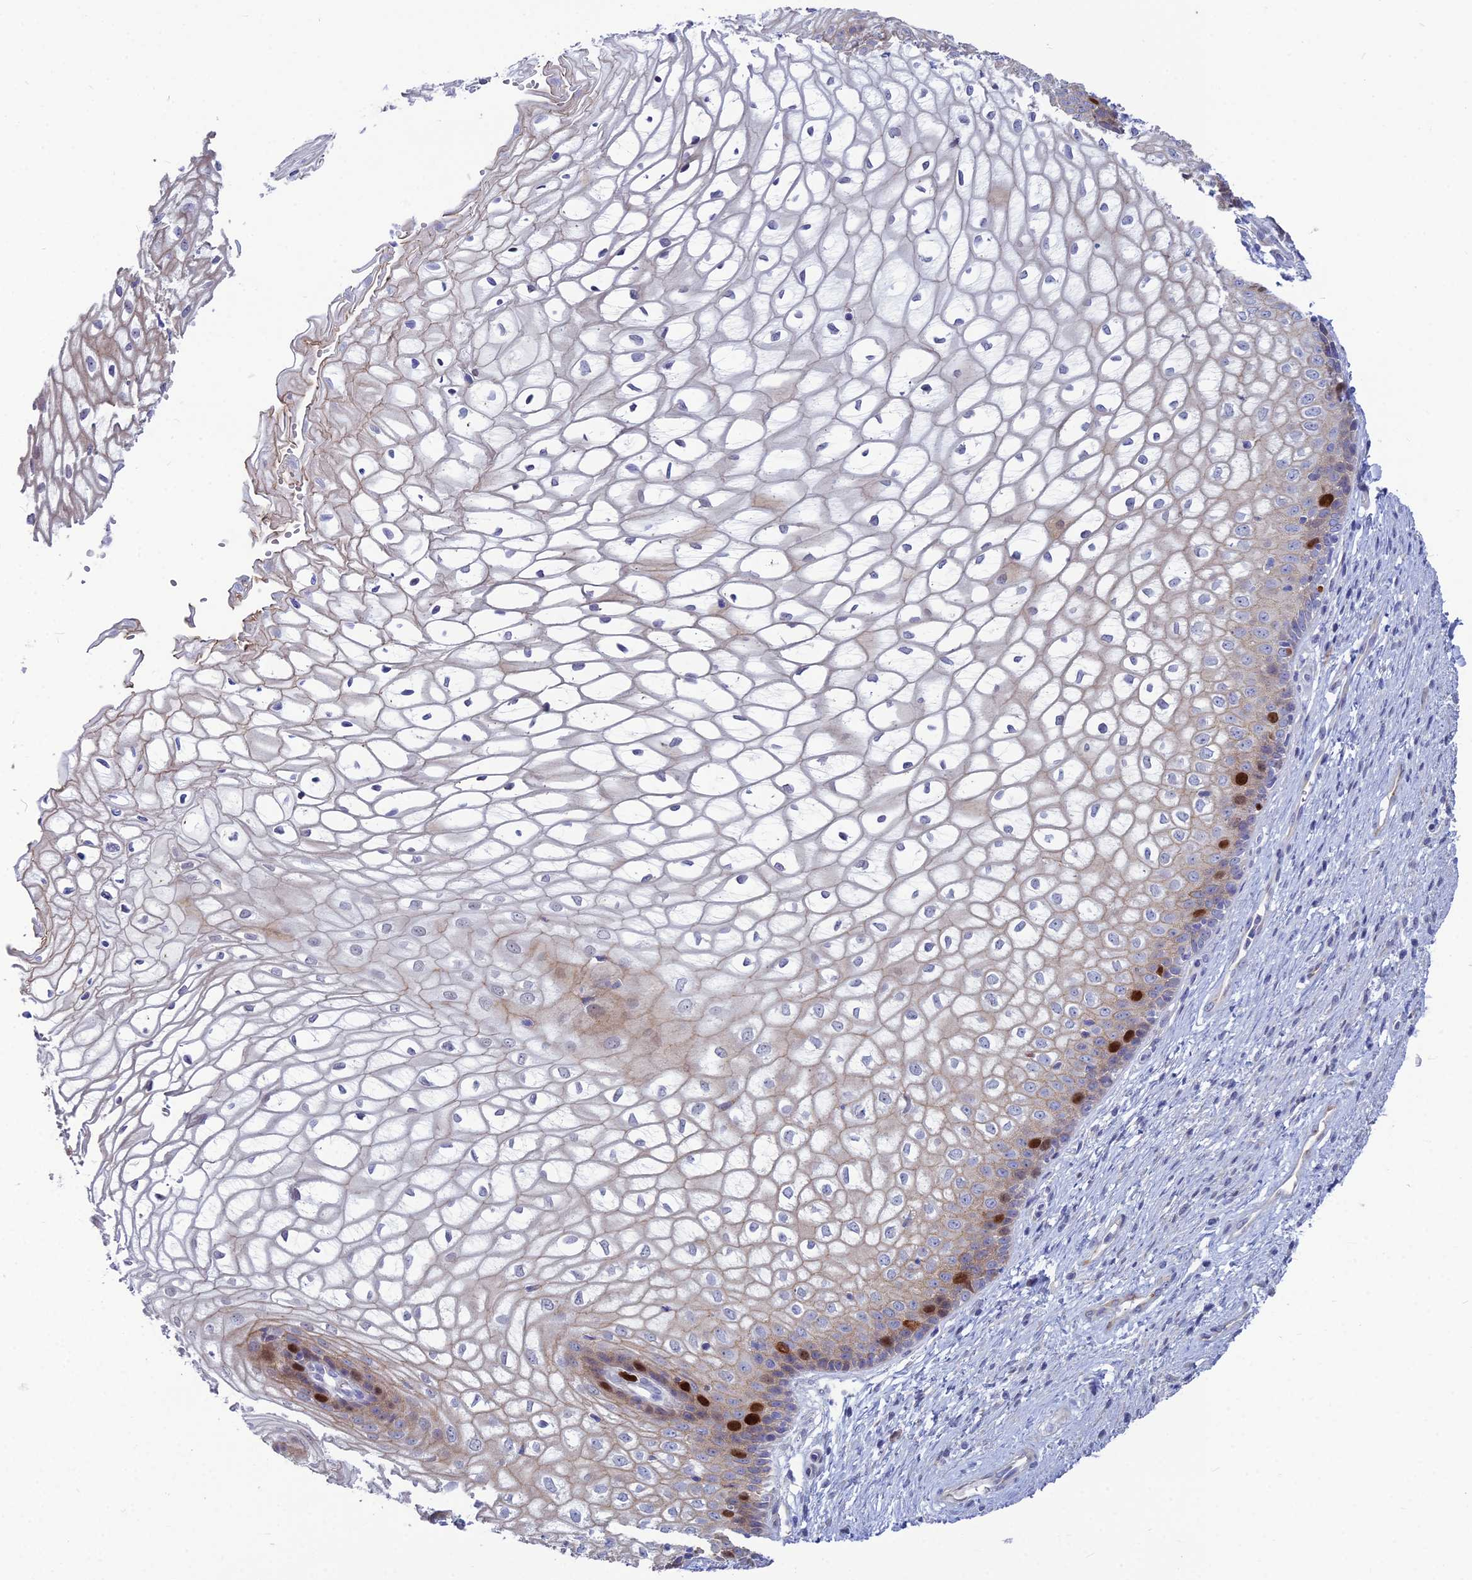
{"staining": {"intensity": "strong", "quantity": "<25%", "location": "cytoplasmic/membranous,nuclear"}, "tissue": "vagina", "cell_type": "Squamous epithelial cells", "image_type": "normal", "snomed": [{"axis": "morphology", "description": "Normal tissue, NOS"}, {"axis": "topography", "description": "Vagina"}], "caption": "Immunohistochemical staining of normal human vagina shows strong cytoplasmic/membranous,nuclear protein expression in approximately <25% of squamous epithelial cells.", "gene": "ENSG00000285920", "patient": {"sex": "female", "age": 34}}